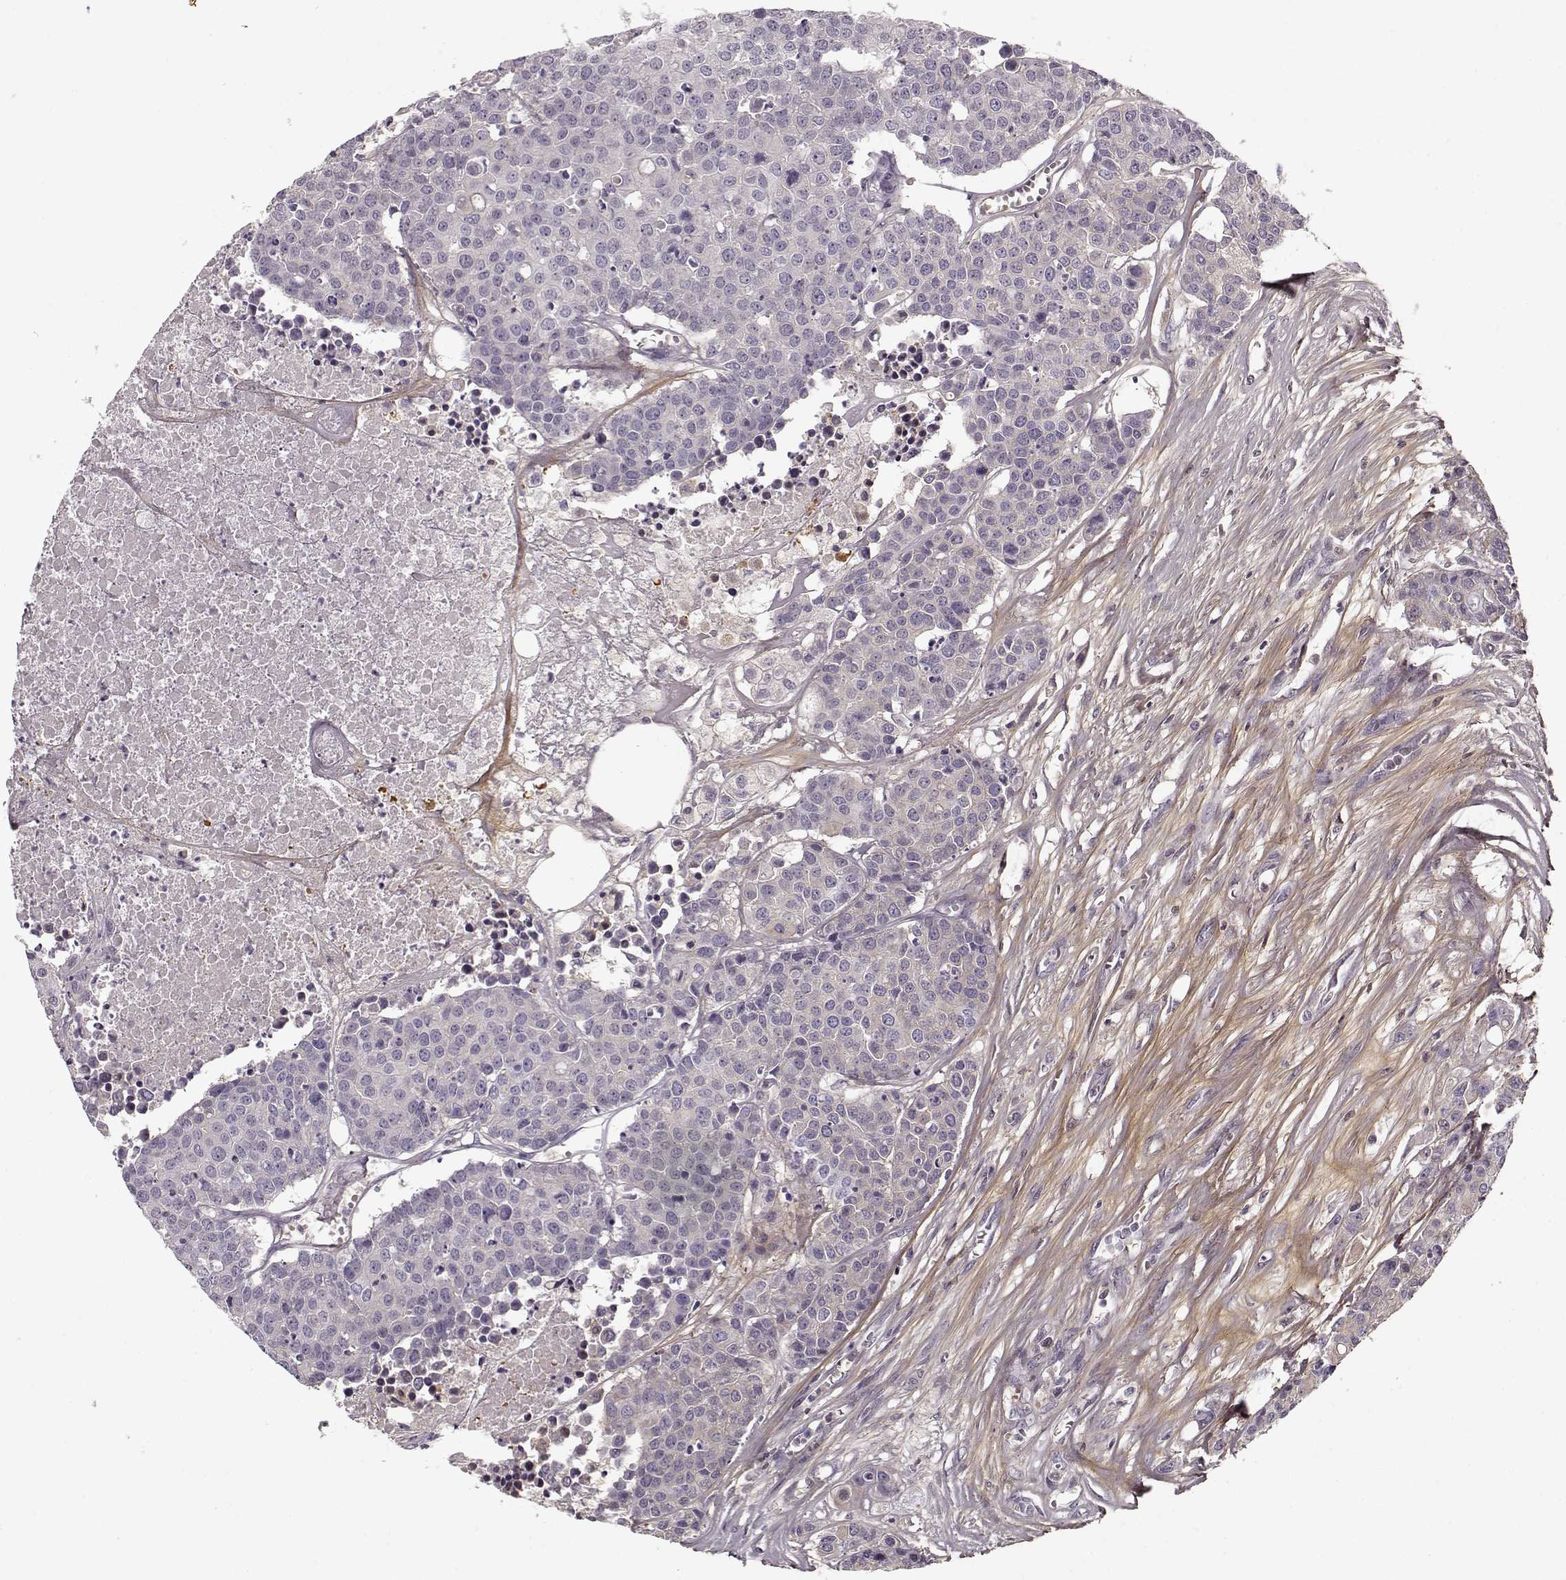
{"staining": {"intensity": "negative", "quantity": "none", "location": "none"}, "tissue": "carcinoid", "cell_type": "Tumor cells", "image_type": "cancer", "snomed": [{"axis": "morphology", "description": "Carcinoid, malignant, NOS"}, {"axis": "topography", "description": "Colon"}], "caption": "Histopathology image shows no protein expression in tumor cells of malignant carcinoid tissue.", "gene": "LUM", "patient": {"sex": "male", "age": 81}}